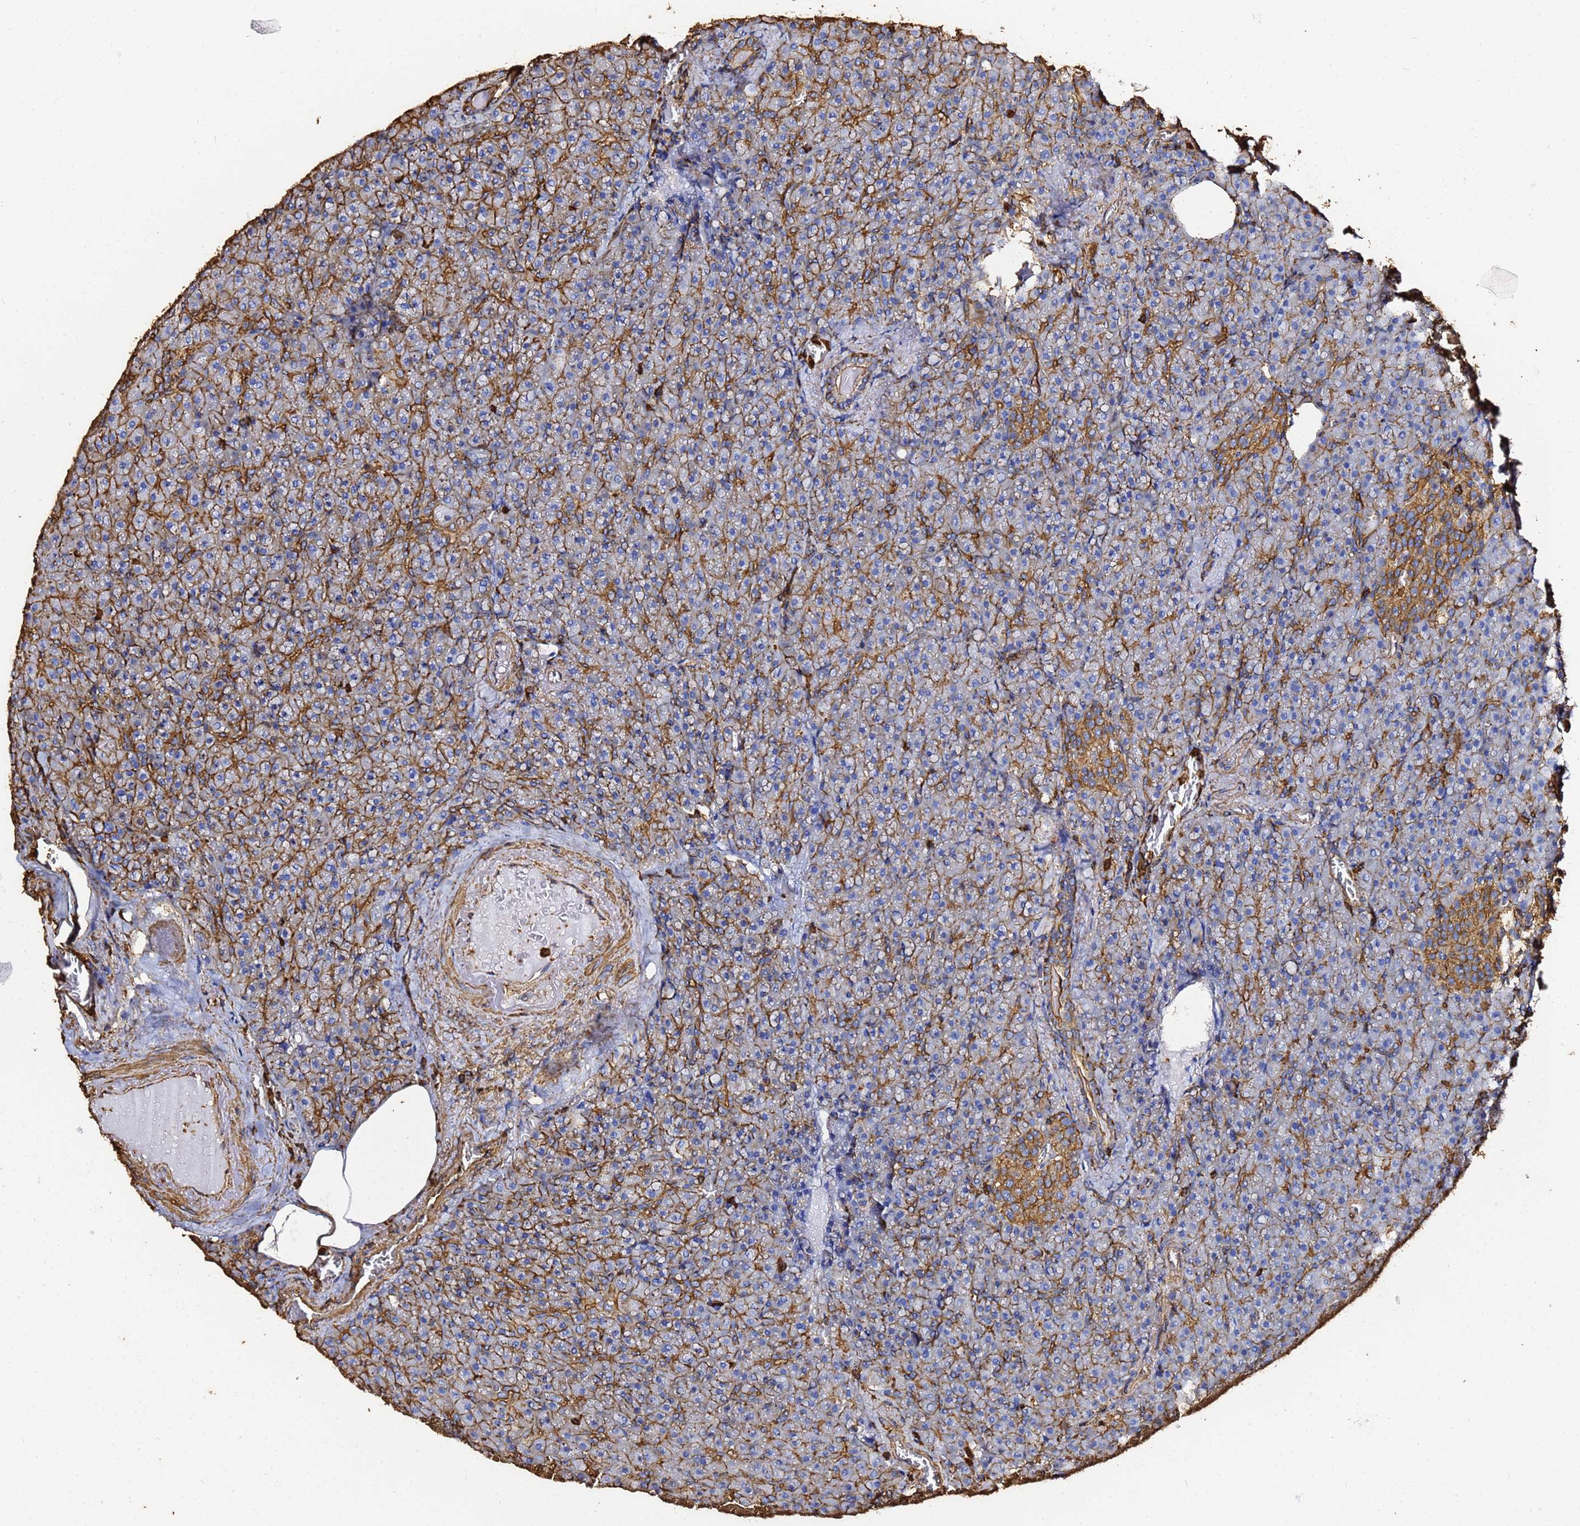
{"staining": {"intensity": "strong", "quantity": "25%-75%", "location": "cytoplasmic/membranous"}, "tissue": "pancreas", "cell_type": "Exocrine glandular cells", "image_type": "normal", "snomed": [{"axis": "morphology", "description": "Normal tissue, NOS"}, {"axis": "topography", "description": "Pancreas"}], "caption": "Pancreas stained for a protein (brown) reveals strong cytoplasmic/membranous positive expression in approximately 25%-75% of exocrine glandular cells.", "gene": "ACTA1", "patient": {"sex": "female", "age": 74}}